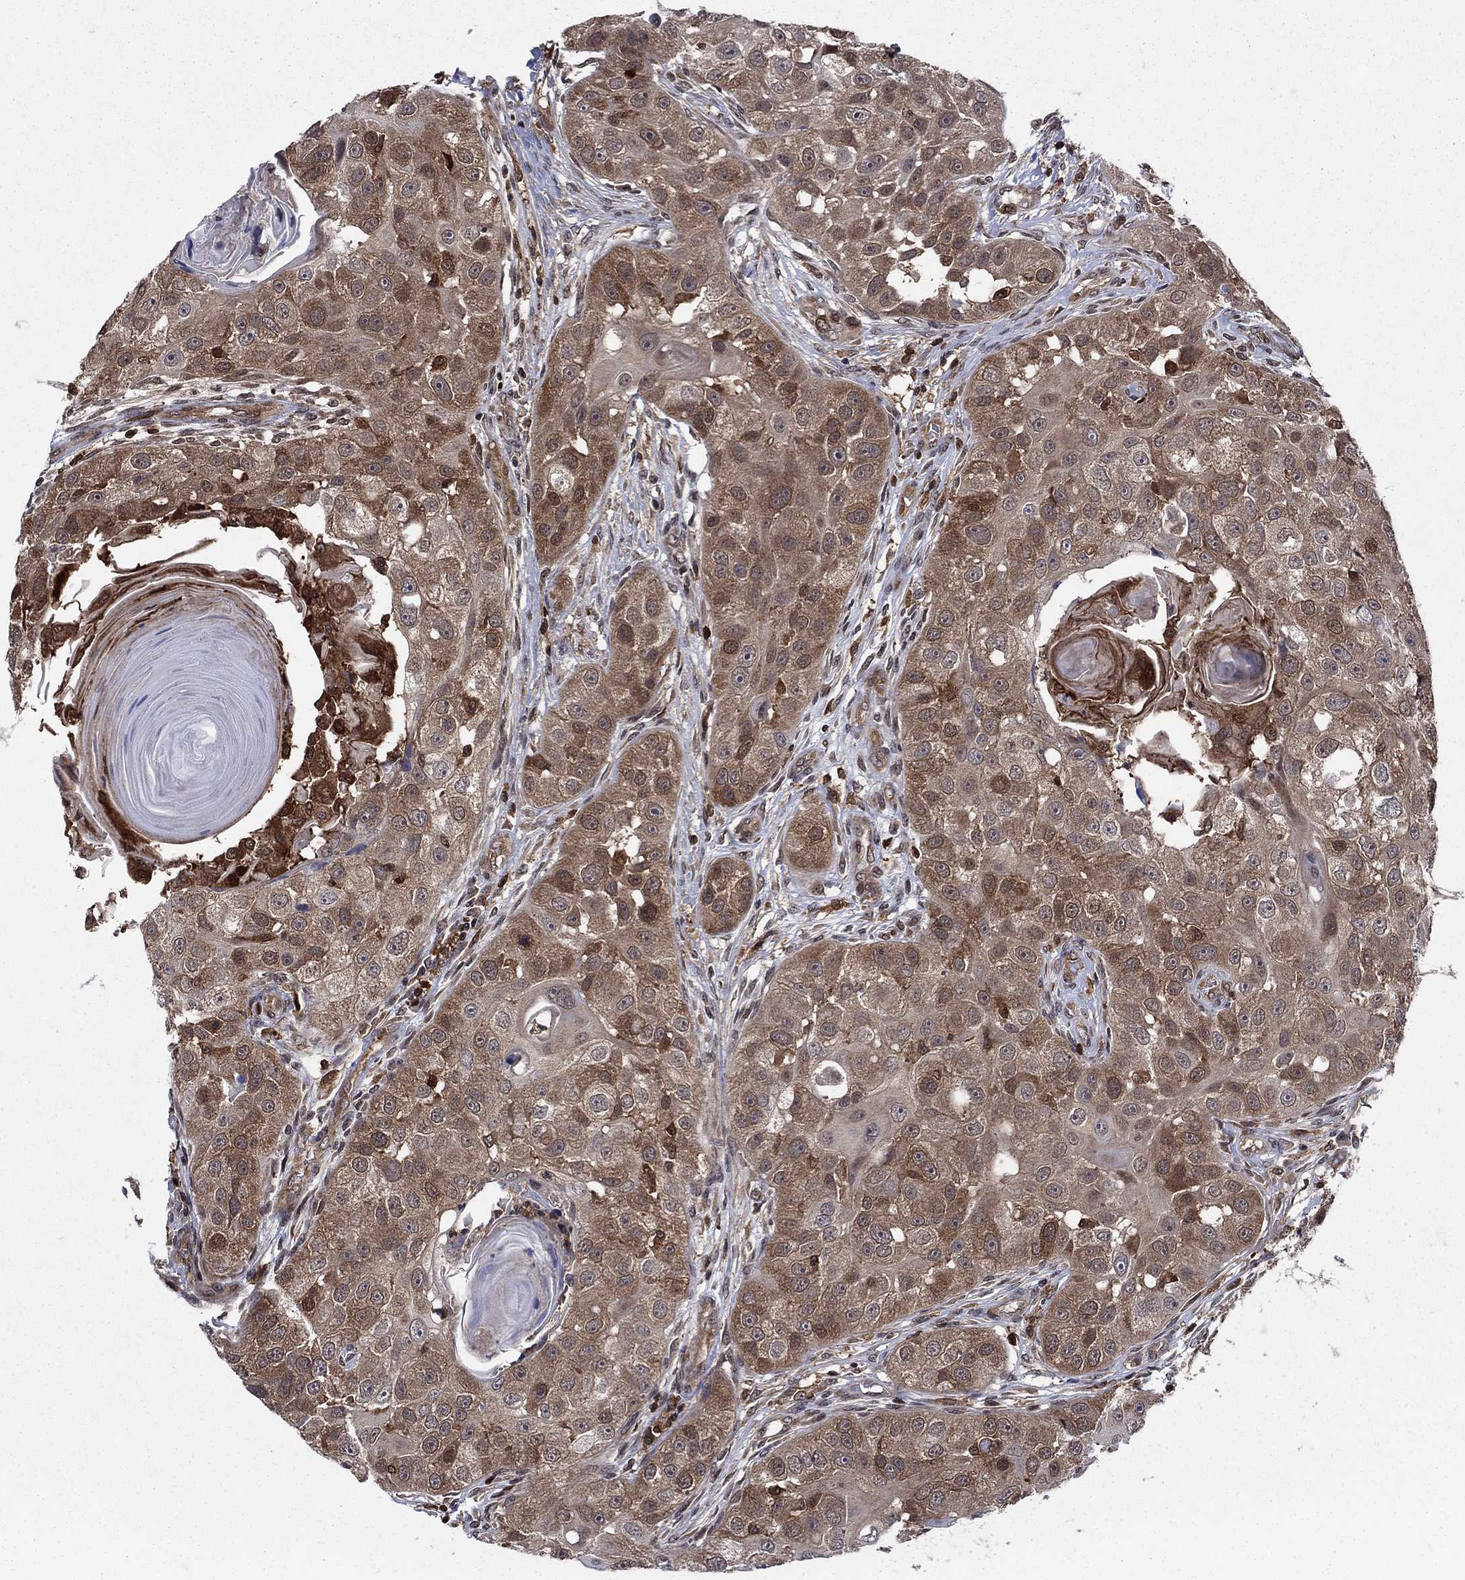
{"staining": {"intensity": "moderate", "quantity": "25%-75%", "location": "cytoplasmic/membranous"}, "tissue": "head and neck cancer", "cell_type": "Tumor cells", "image_type": "cancer", "snomed": [{"axis": "morphology", "description": "Normal tissue, NOS"}, {"axis": "morphology", "description": "Squamous cell carcinoma, NOS"}, {"axis": "topography", "description": "Skeletal muscle"}, {"axis": "topography", "description": "Head-Neck"}], "caption": "This is a photomicrograph of IHC staining of head and neck cancer, which shows moderate staining in the cytoplasmic/membranous of tumor cells.", "gene": "CACYBP", "patient": {"sex": "male", "age": 51}}